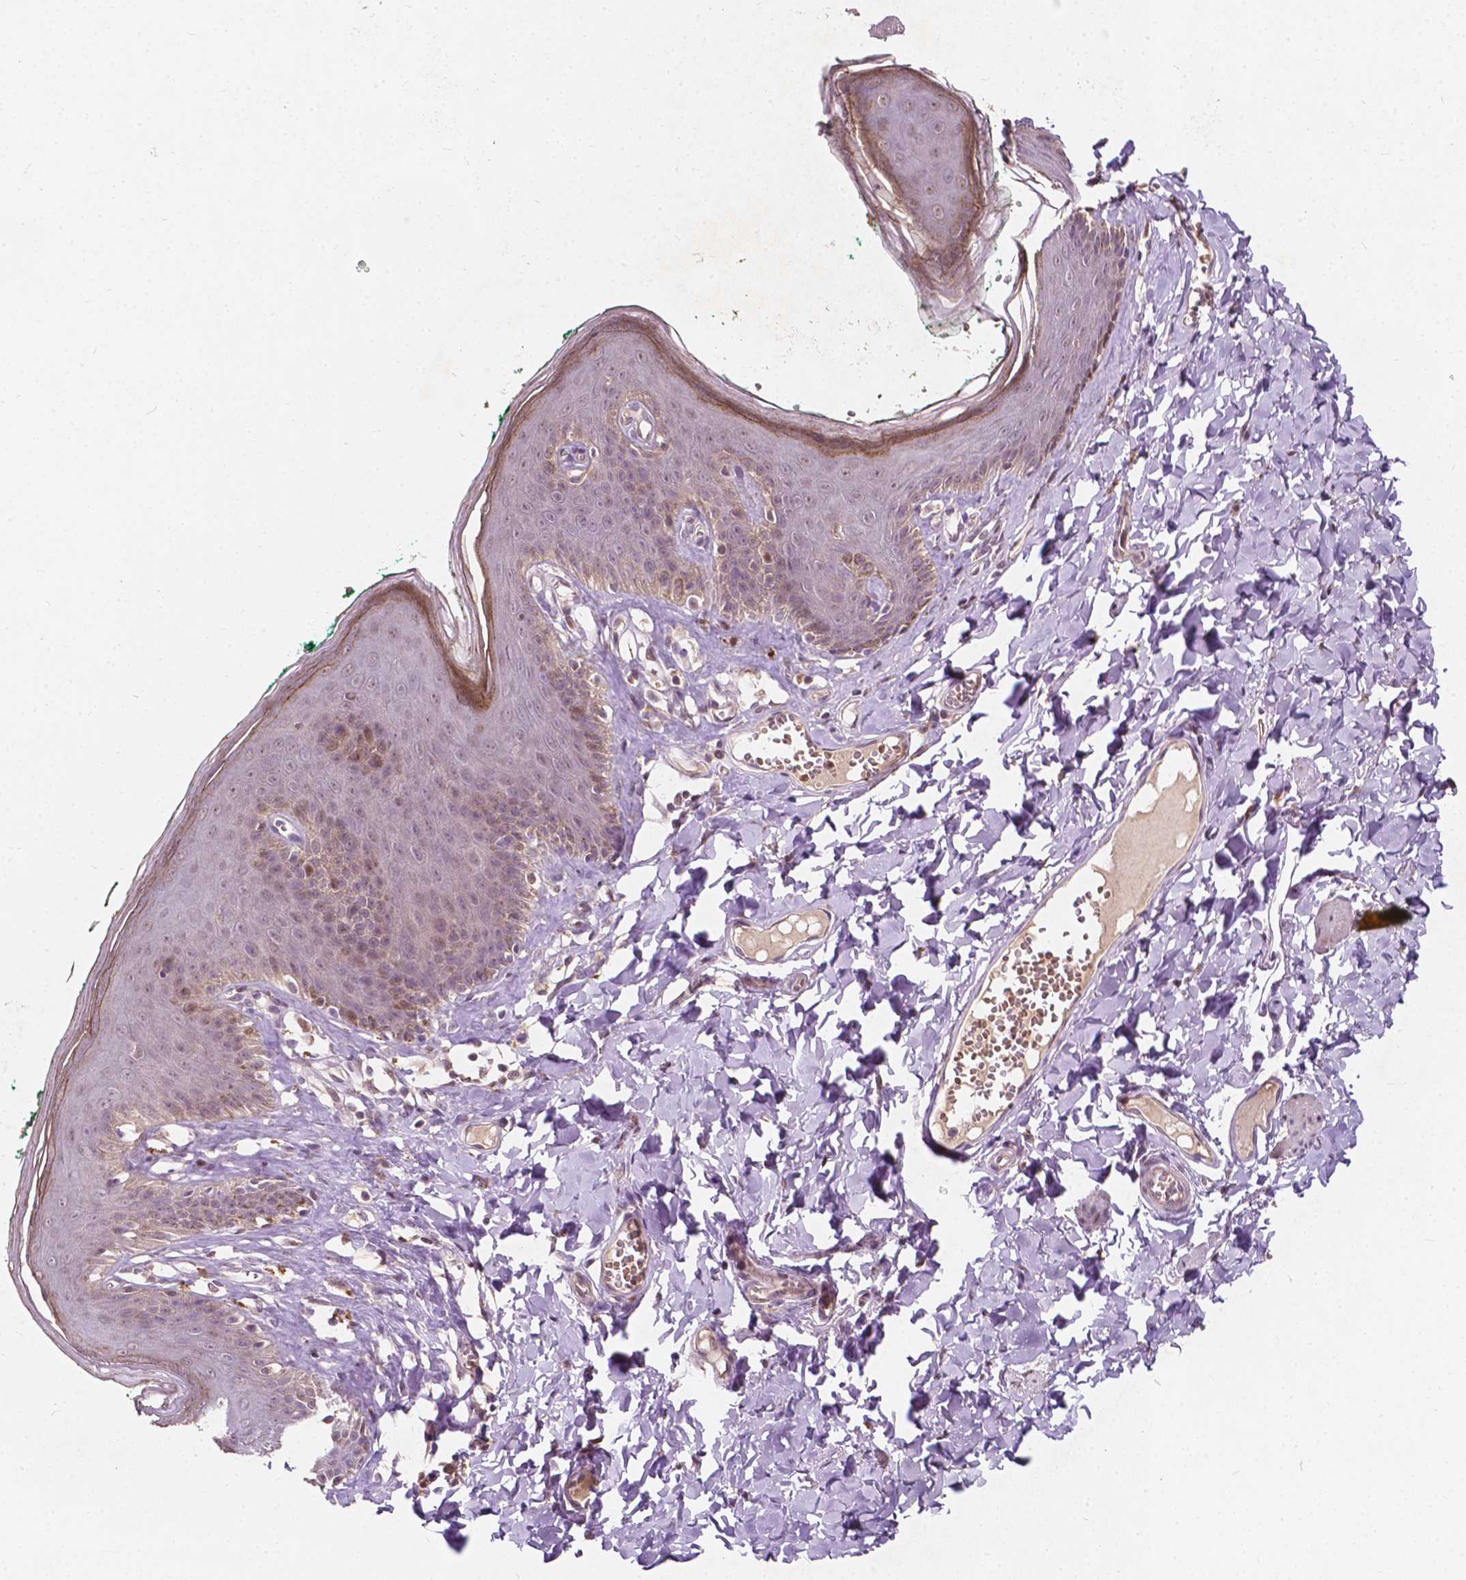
{"staining": {"intensity": "moderate", "quantity": "<25%", "location": "cytoplasmic/membranous"}, "tissue": "skin", "cell_type": "Epidermal cells", "image_type": "normal", "snomed": [{"axis": "morphology", "description": "Normal tissue, NOS"}, {"axis": "topography", "description": "Vulva"}, {"axis": "topography", "description": "Peripheral nerve tissue"}], "caption": "Moderate cytoplasmic/membranous expression is present in approximately <25% of epidermal cells in normal skin.", "gene": "DUSP16", "patient": {"sex": "female", "age": 66}}